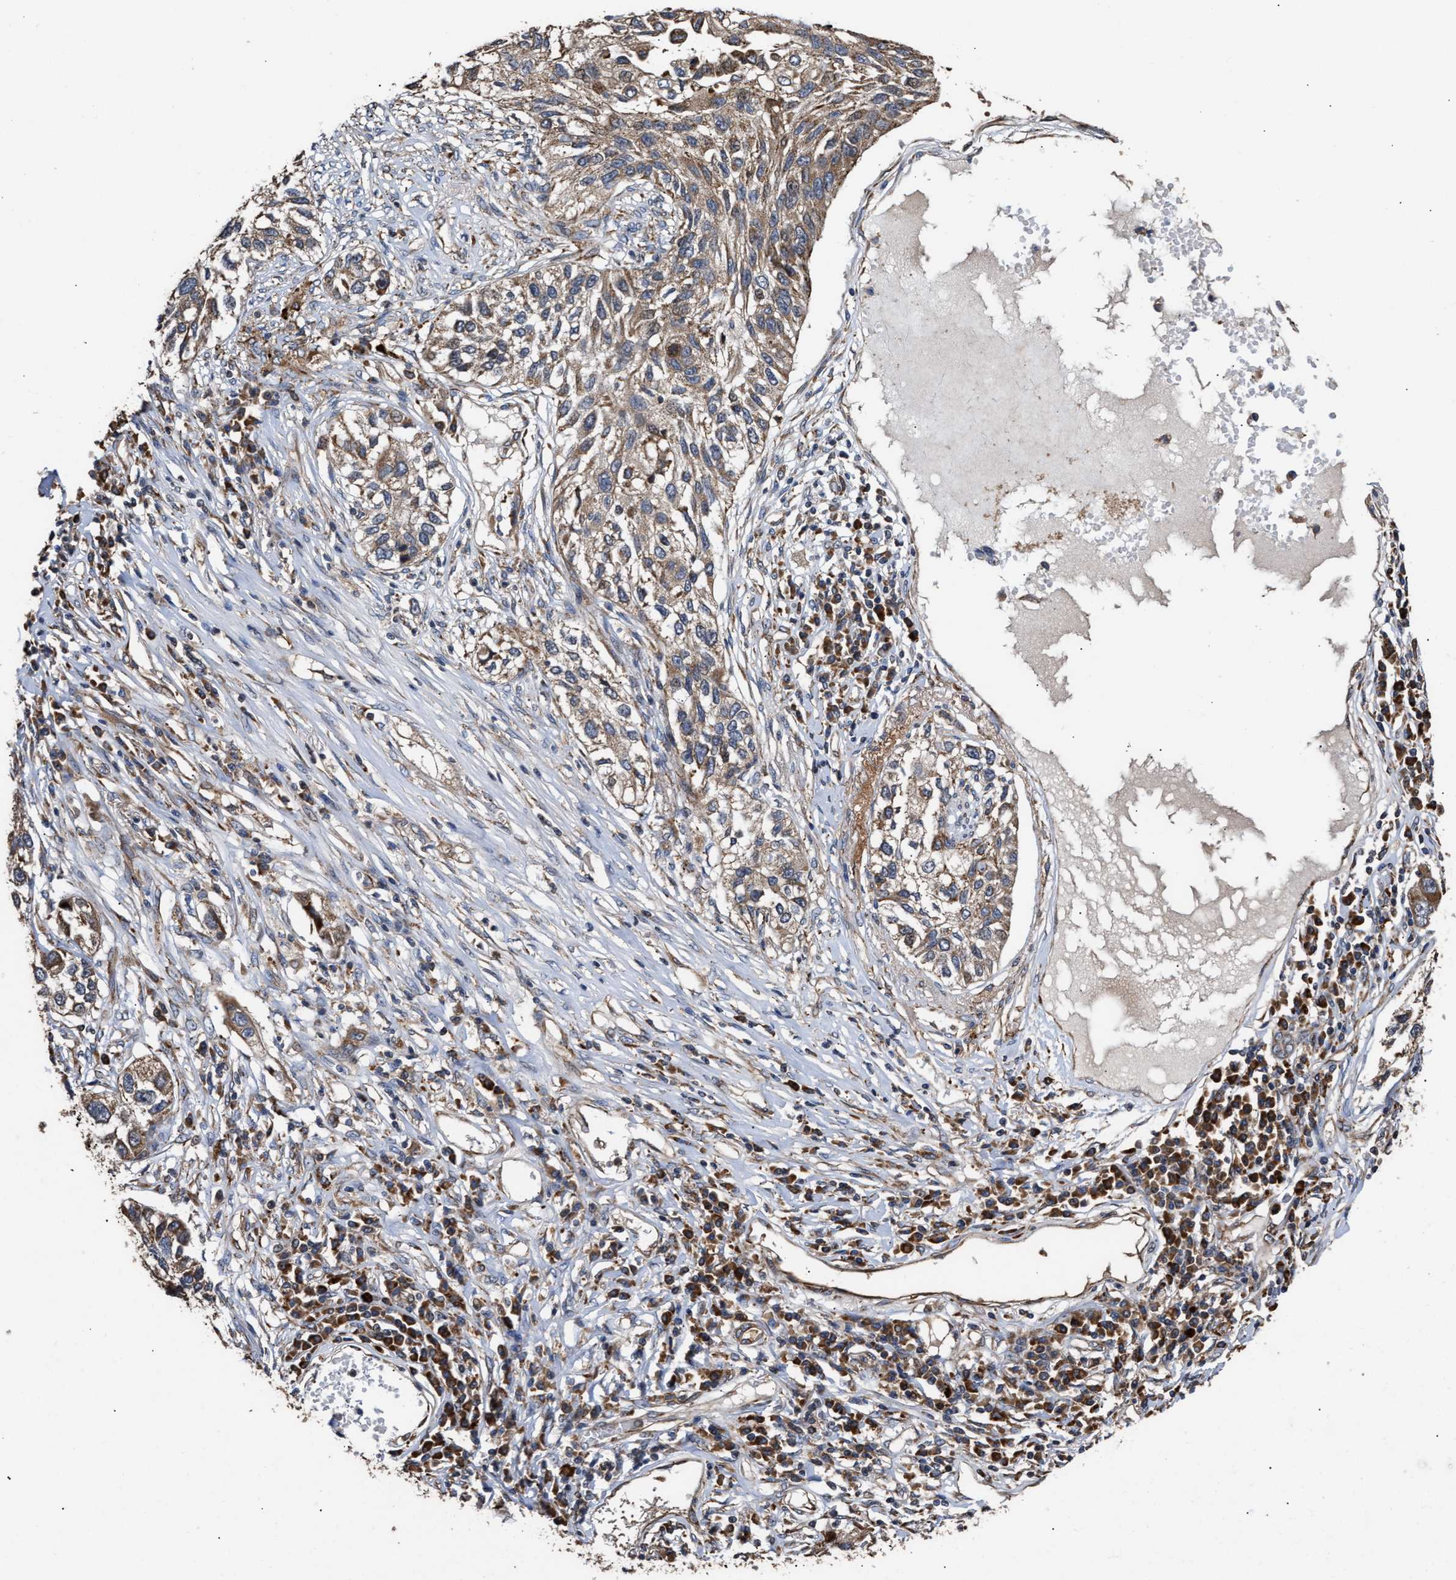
{"staining": {"intensity": "moderate", "quantity": ">75%", "location": "cytoplasmic/membranous"}, "tissue": "lung cancer", "cell_type": "Tumor cells", "image_type": "cancer", "snomed": [{"axis": "morphology", "description": "Squamous cell carcinoma, NOS"}, {"axis": "topography", "description": "Lung"}], "caption": "This micrograph reveals lung squamous cell carcinoma stained with IHC to label a protein in brown. The cytoplasmic/membranous of tumor cells show moderate positivity for the protein. Nuclei are counter-stained blue.", "gene": "GOSR1", "patient": {"sex": "male", "age": 71}}